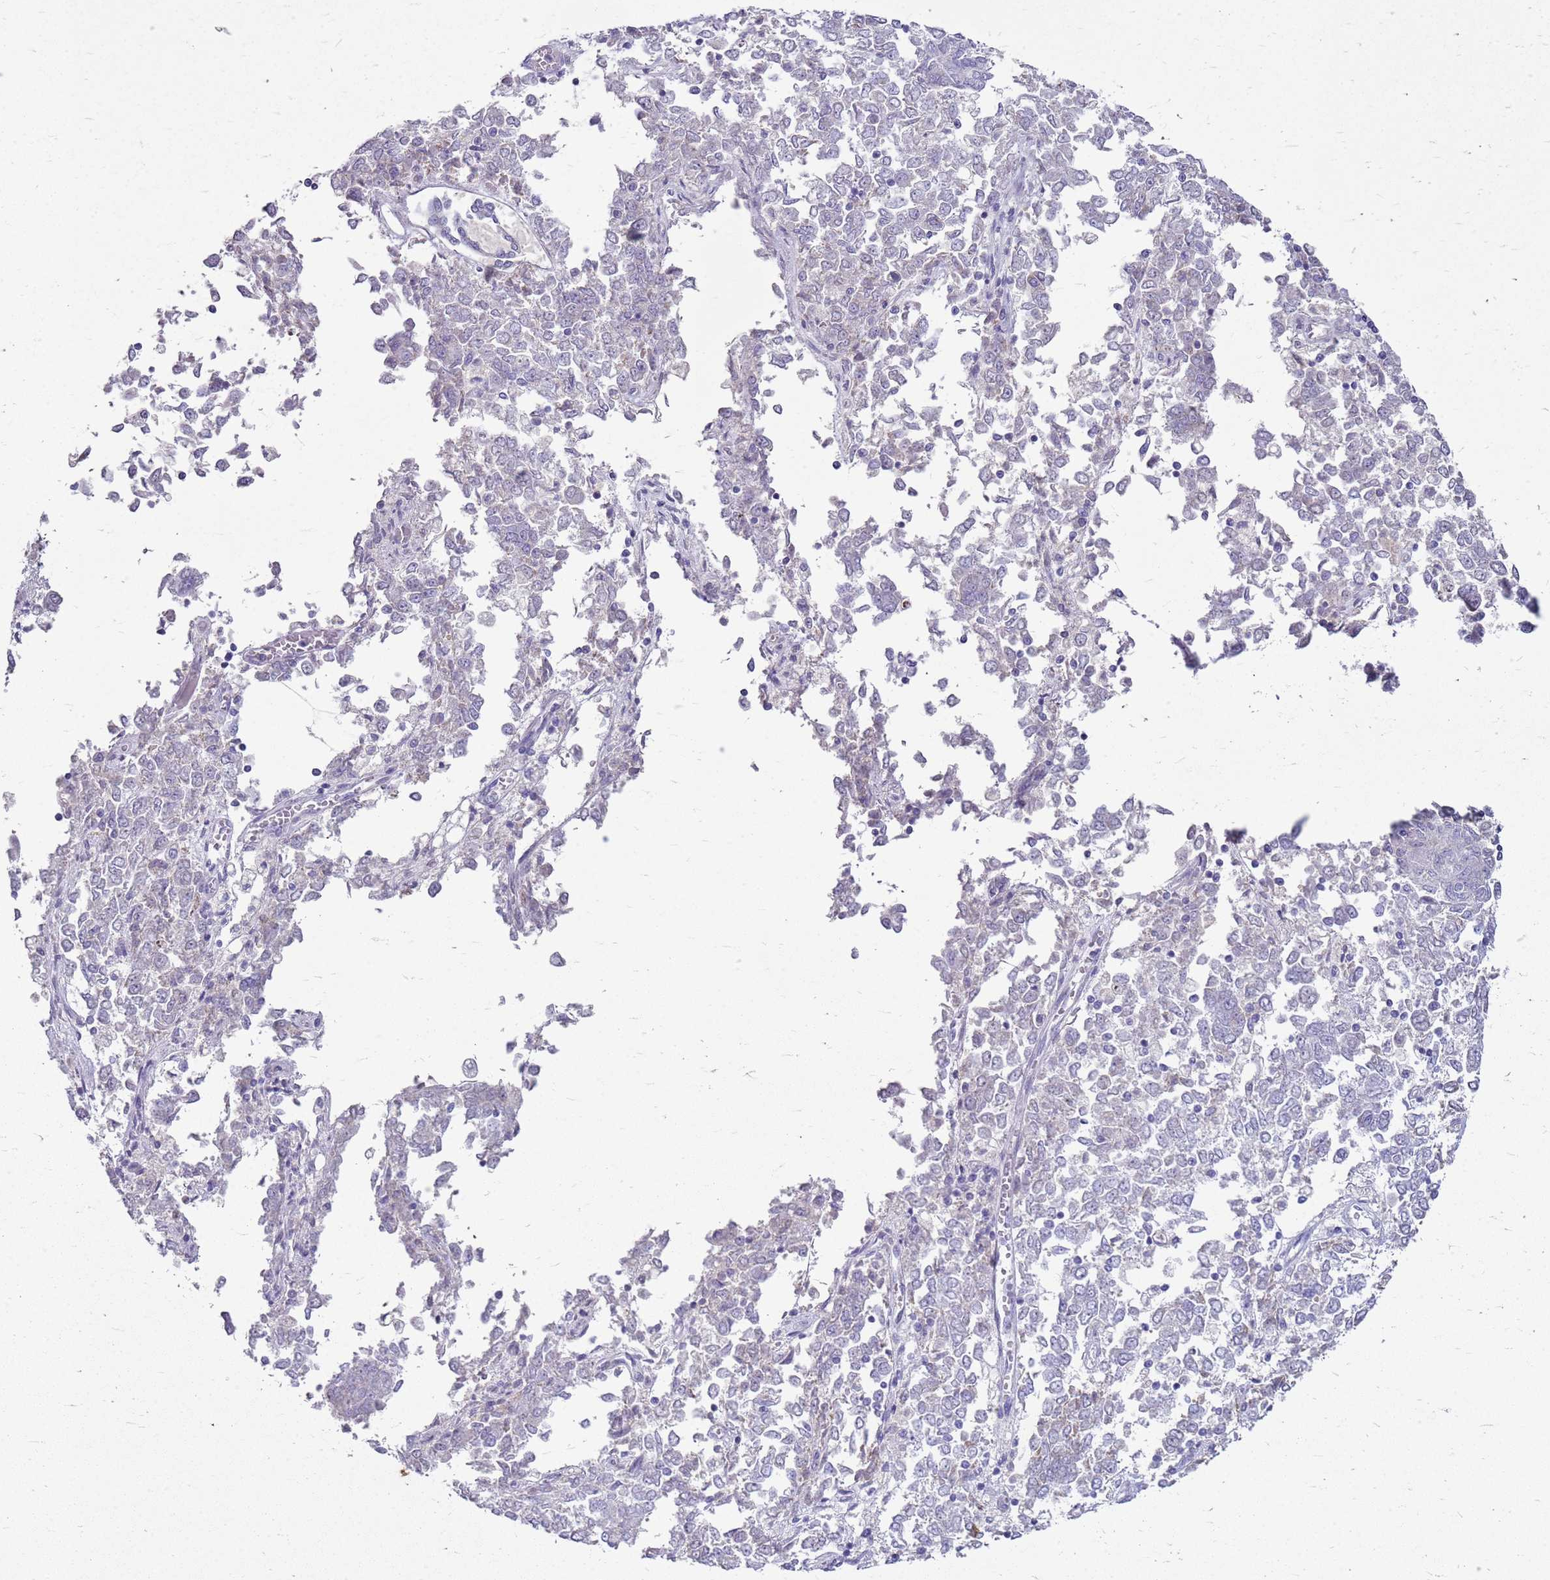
{"staining": {"intensity": "negative", "quantity": "none", "location": "none"}, "tissue": "endometrial cancer", "cell_type": "Tumor cells", "image_type": "cancer", "snomed": [{"axis": "morphology", "description": "Adenocarcinoma, NOS"}, {"axis": "topography", "description": "Endometrium"}], "caption": "A histopathology image of endometrial cancer stained for a protein exhibits no brown staining in tumor cells.", "gene": "FABP2", "patient": {"sex": "female", "age": 80}}